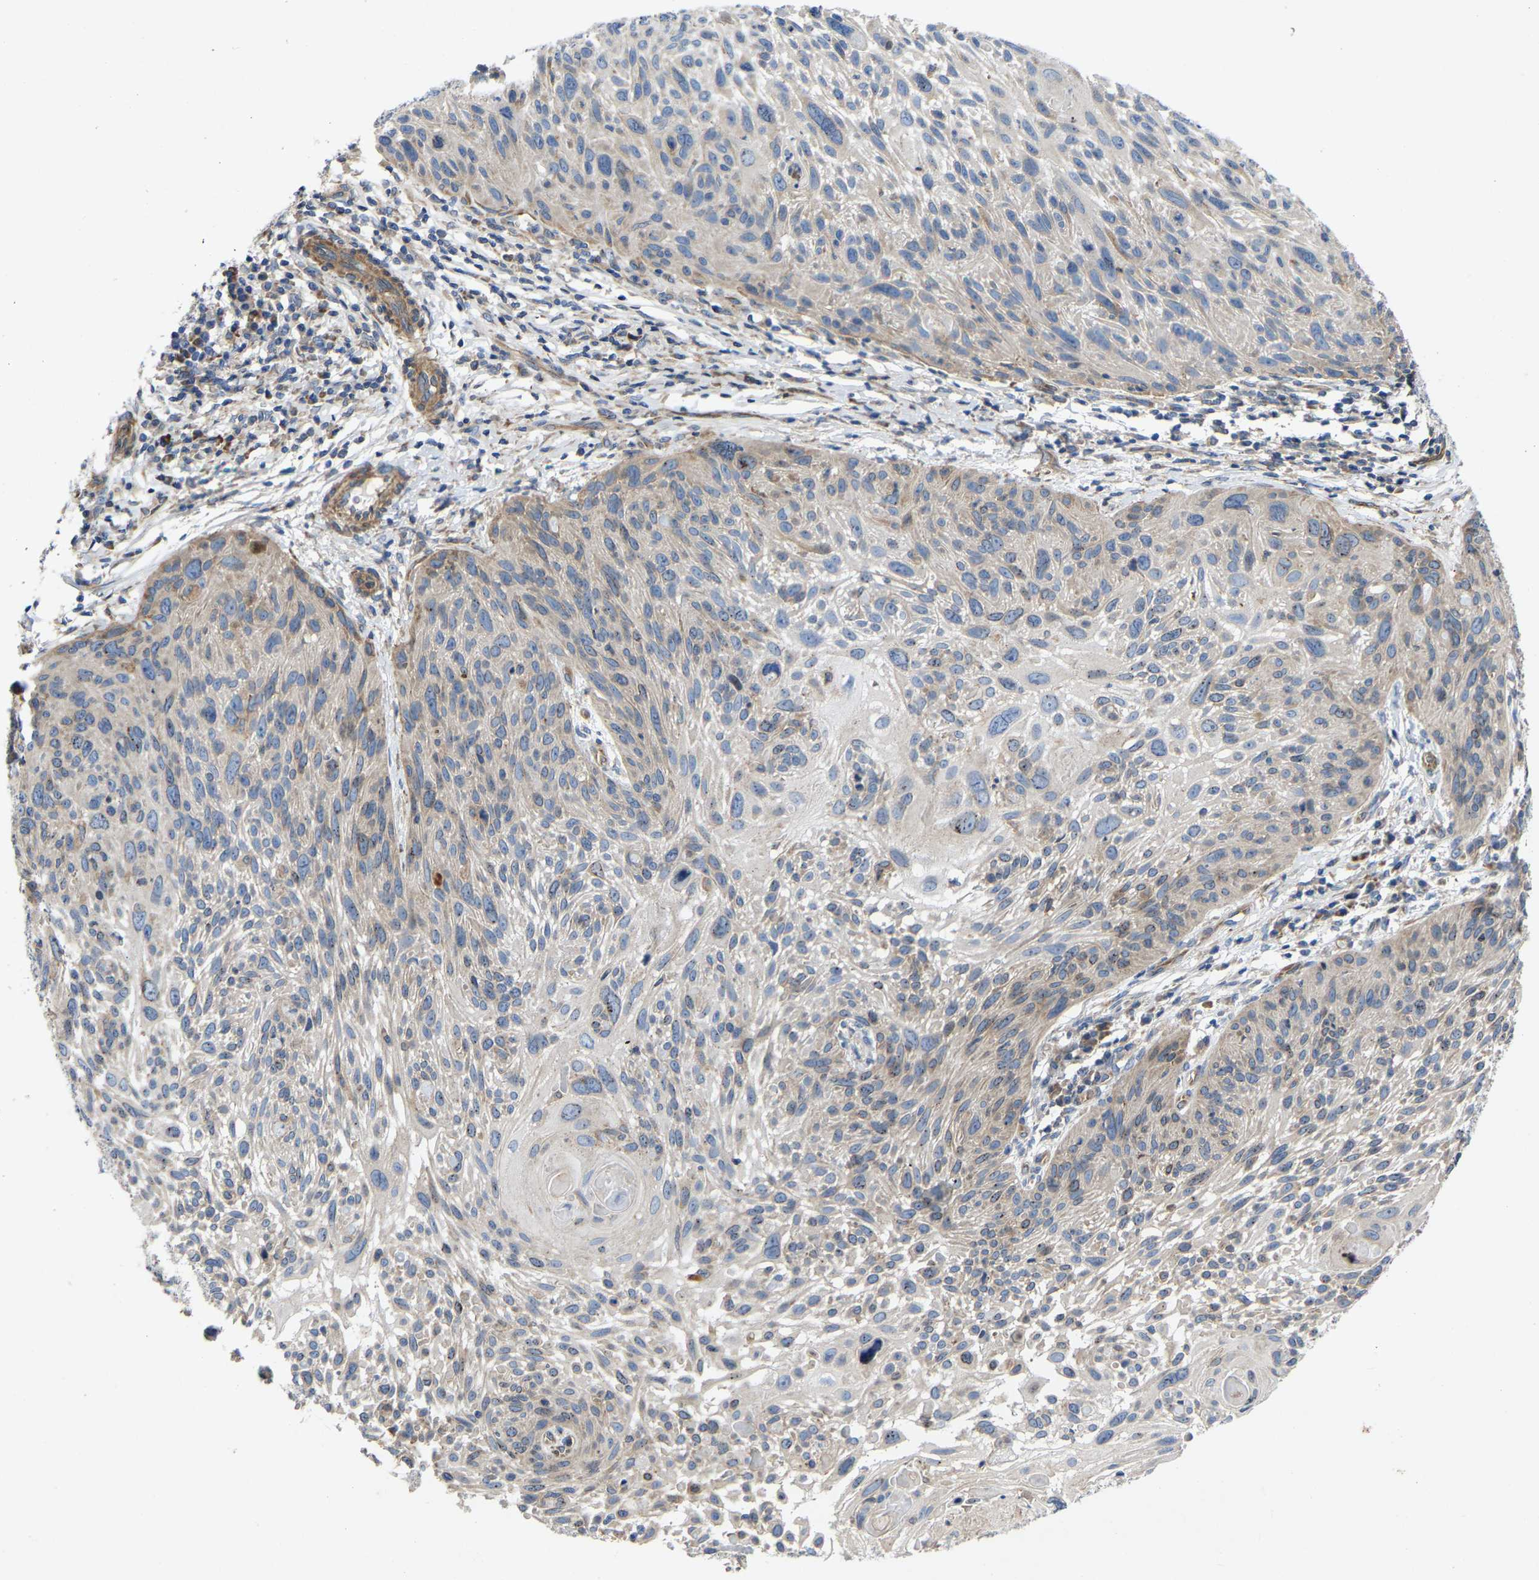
{"staining": {"intensity": "negative", "quantity": "none", "location": "none"}, "tissue": "cervical cancer", "cell_type": "Tumor cells", "image_type": "cancer", "snomed": [{"axis": "morphology", "description": "Squamous cell carcinoma, NOS"}, {"axis": "topography", "description": "Cervix"}], "caption": "Tumor cells show no significant expression in squamous cell carcinoma (cervical). (Stains: DAB immunohistochemistry with hematoxylin counter stain, Microscopy: brightfield microscopy at high magnification).", "gene": "TOR1B", "patient": {"sex": "female", "age": 51}}